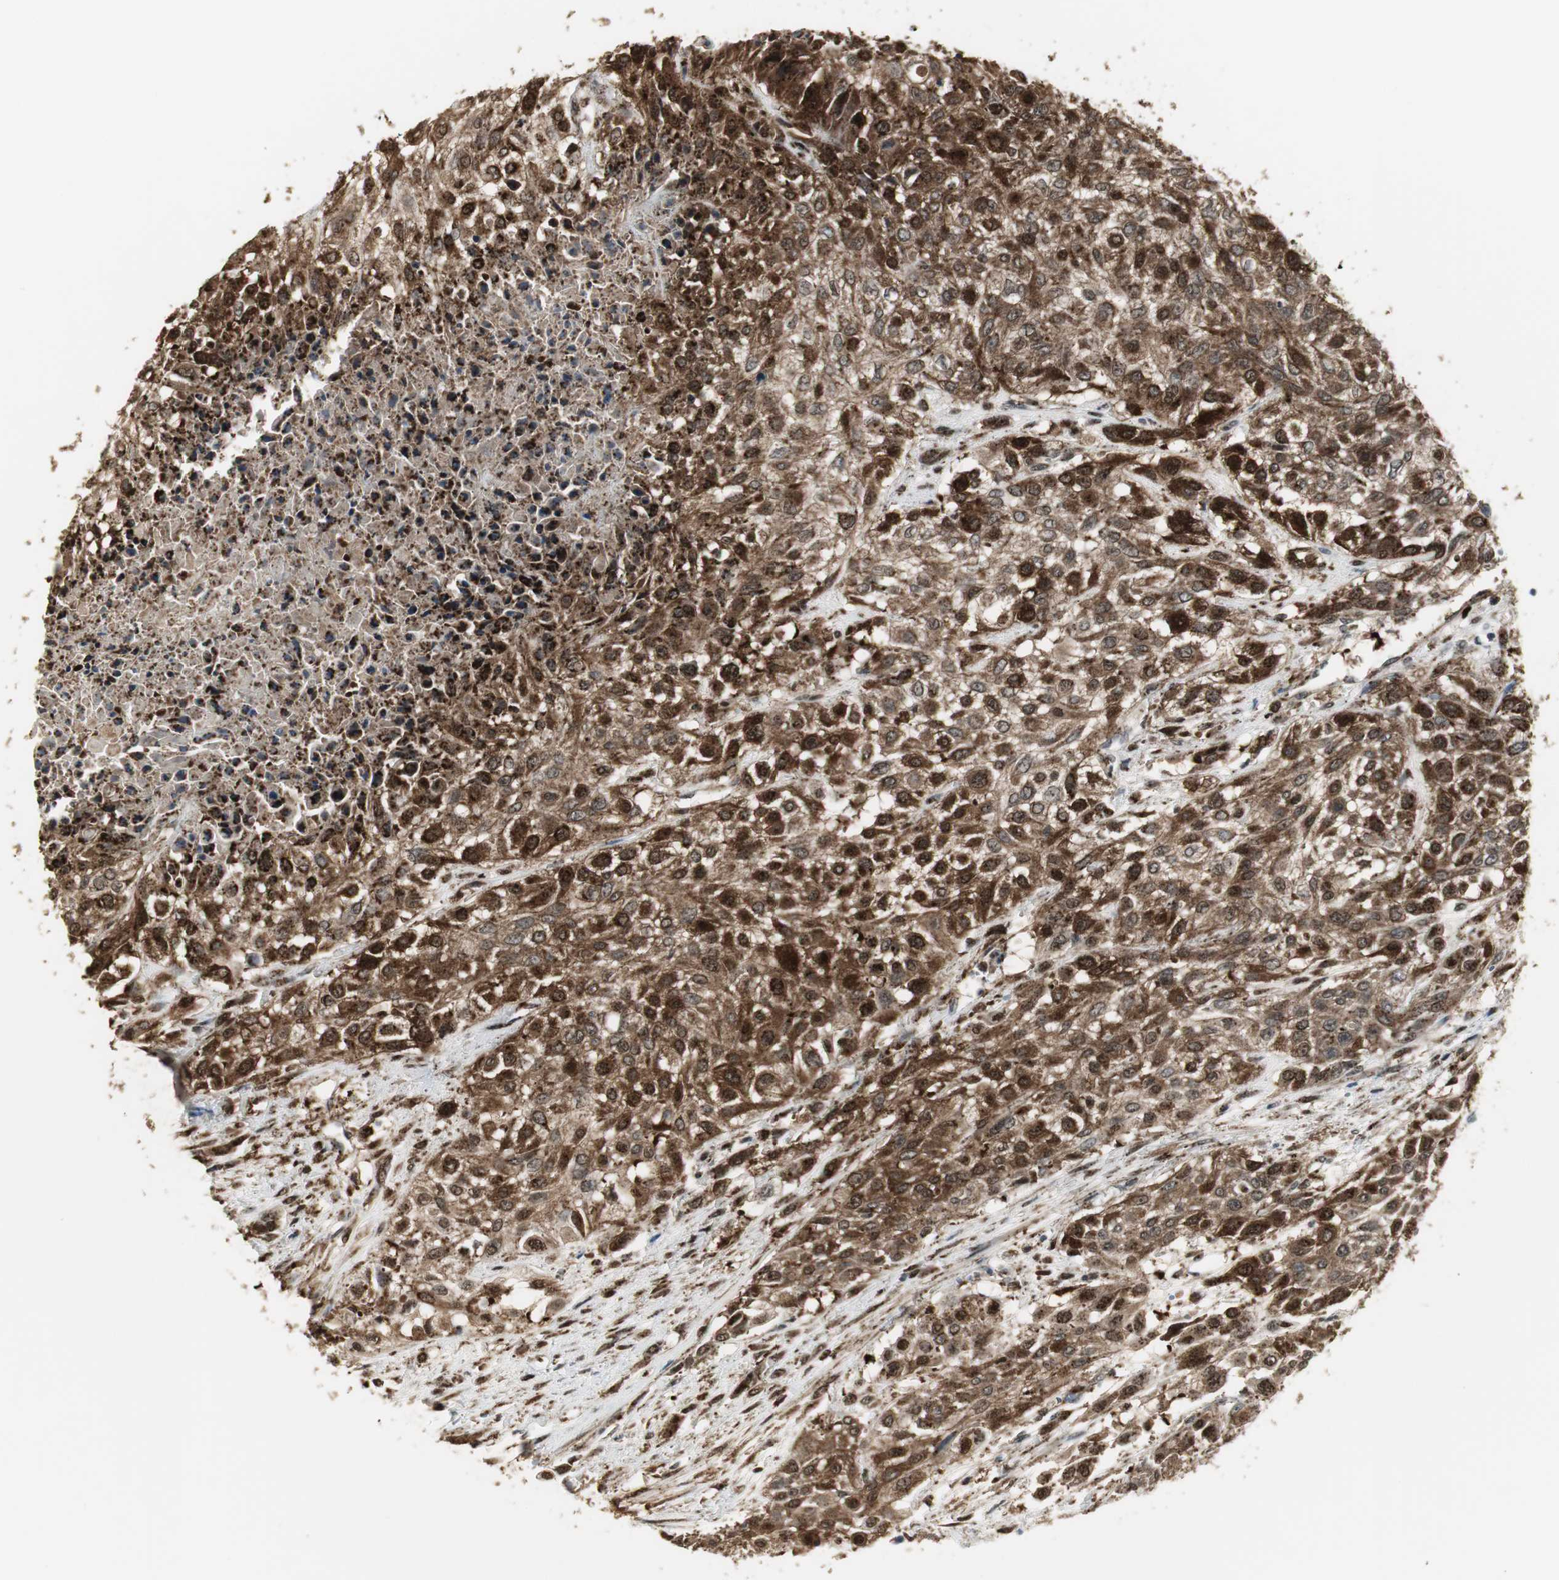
{"staining": {"intensity": "strong", "quantity": ">75%", "location": "cytoplasmic/membranous,nuclear"}, "tissue": "urothelial cancer", "cell_type": "Tumor cells", "image_type": "cancer", "snomed": [{"axis": "morphology", "description": "Urothelial carcinoma, High grade"}, {"axis": "topography", "description": "Urinary bladder"}], "caption": "Immunohistochemical staining of urothelial cancer displays strong cytoplasmic/membranous and nuclear protein positivity in about >75% of tumor cells.", "gene": "PLIN3", "patient": {"sex": "male", "age": 57}}